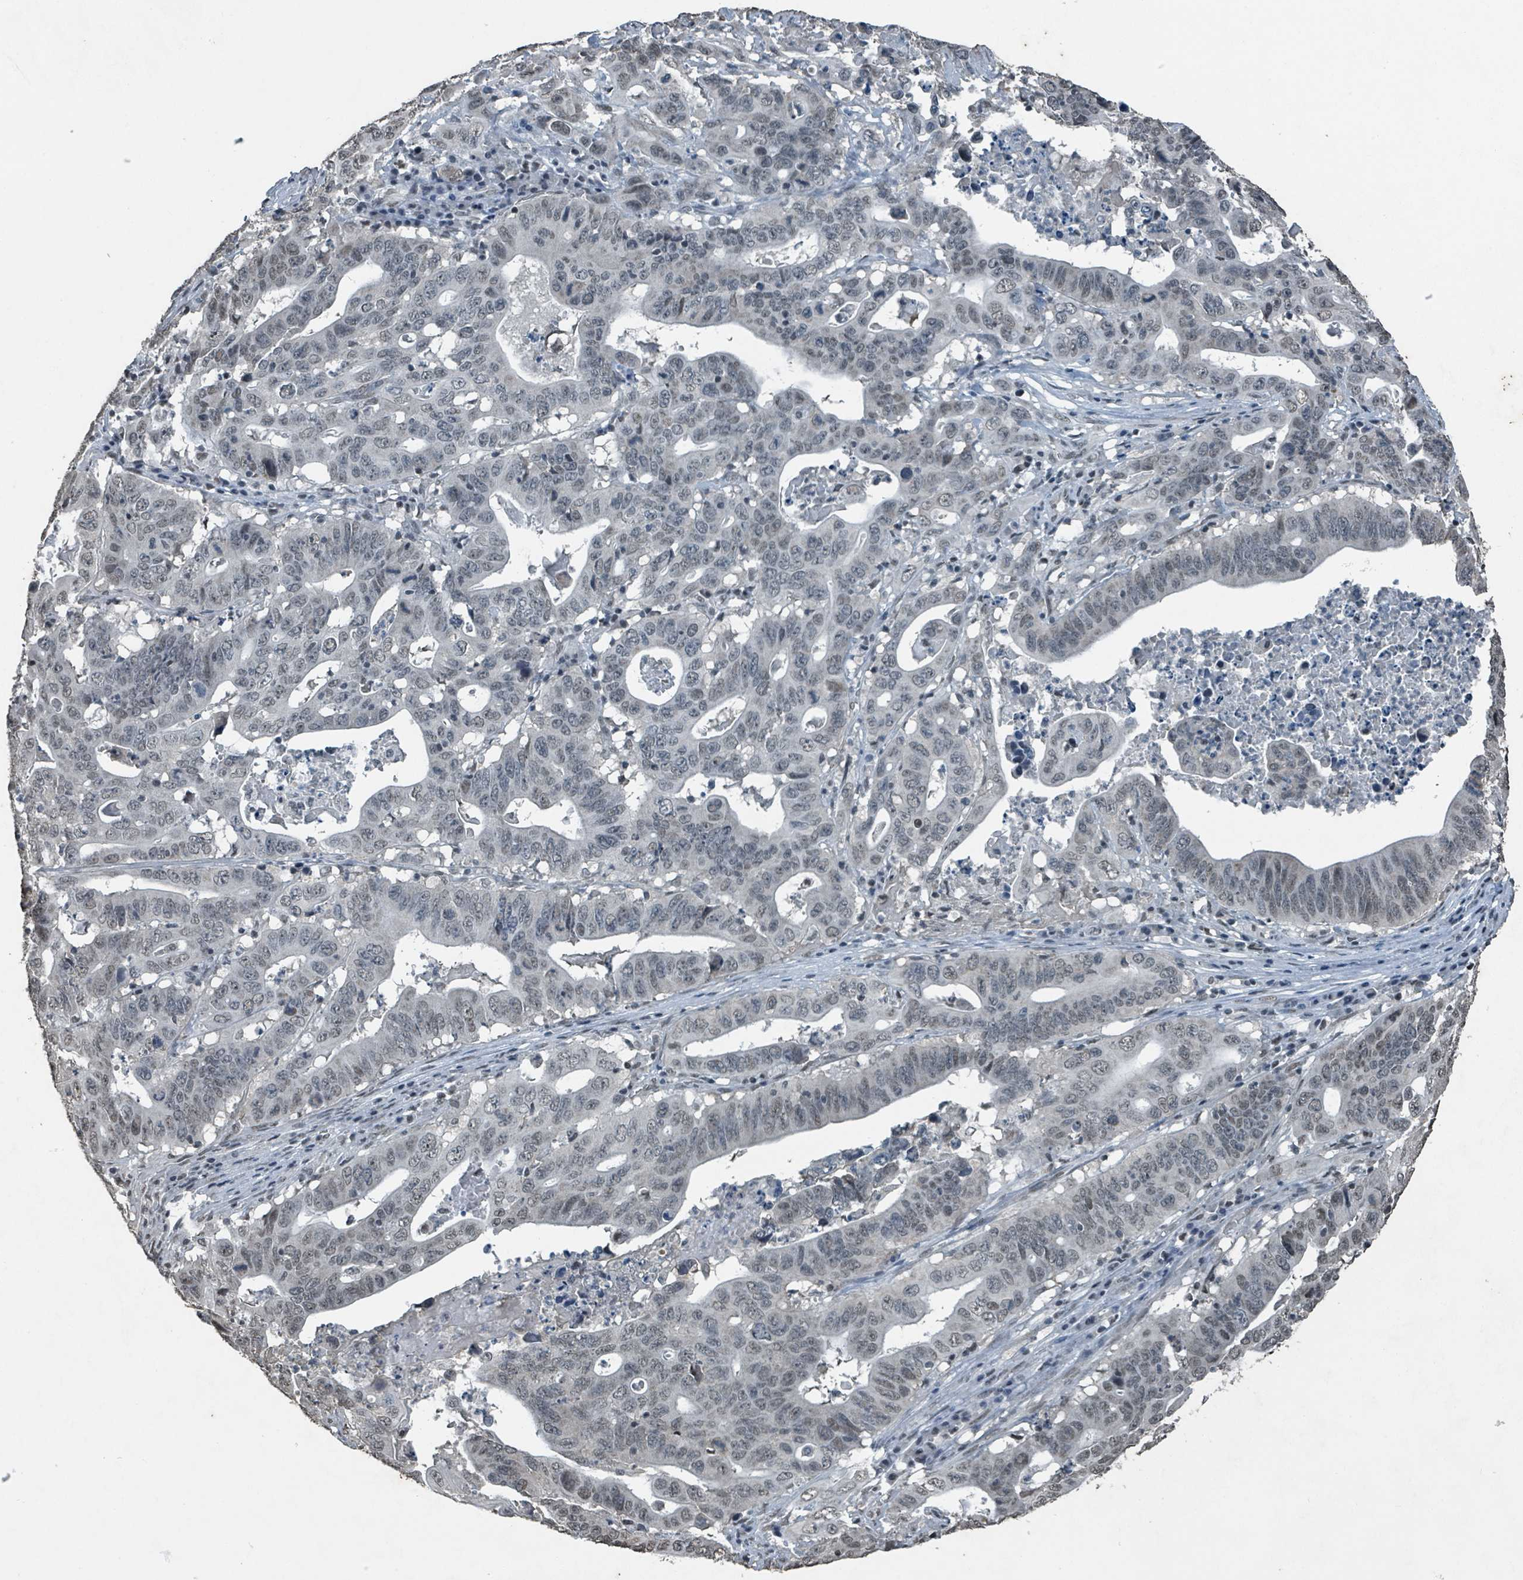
{"staining": {"intensity": "weak", "quantity": "25%-75%", "location": "nuclear"}, "tissue": "lung cancer", "cell_type": "Tumor cells", "image_type": "cancer", "snomed": [{"axis": "morphology", "description": "Adenocarcinoma, NOS"}, {"axis": "topography", "description": "Lung"}], "caption": "Lung adenocarcinoma stained for a protein demonstrates weak nuclear positivity in tumor cells.", "gene": "PHIP", "patient": {"sex": "female", "age": 60}}